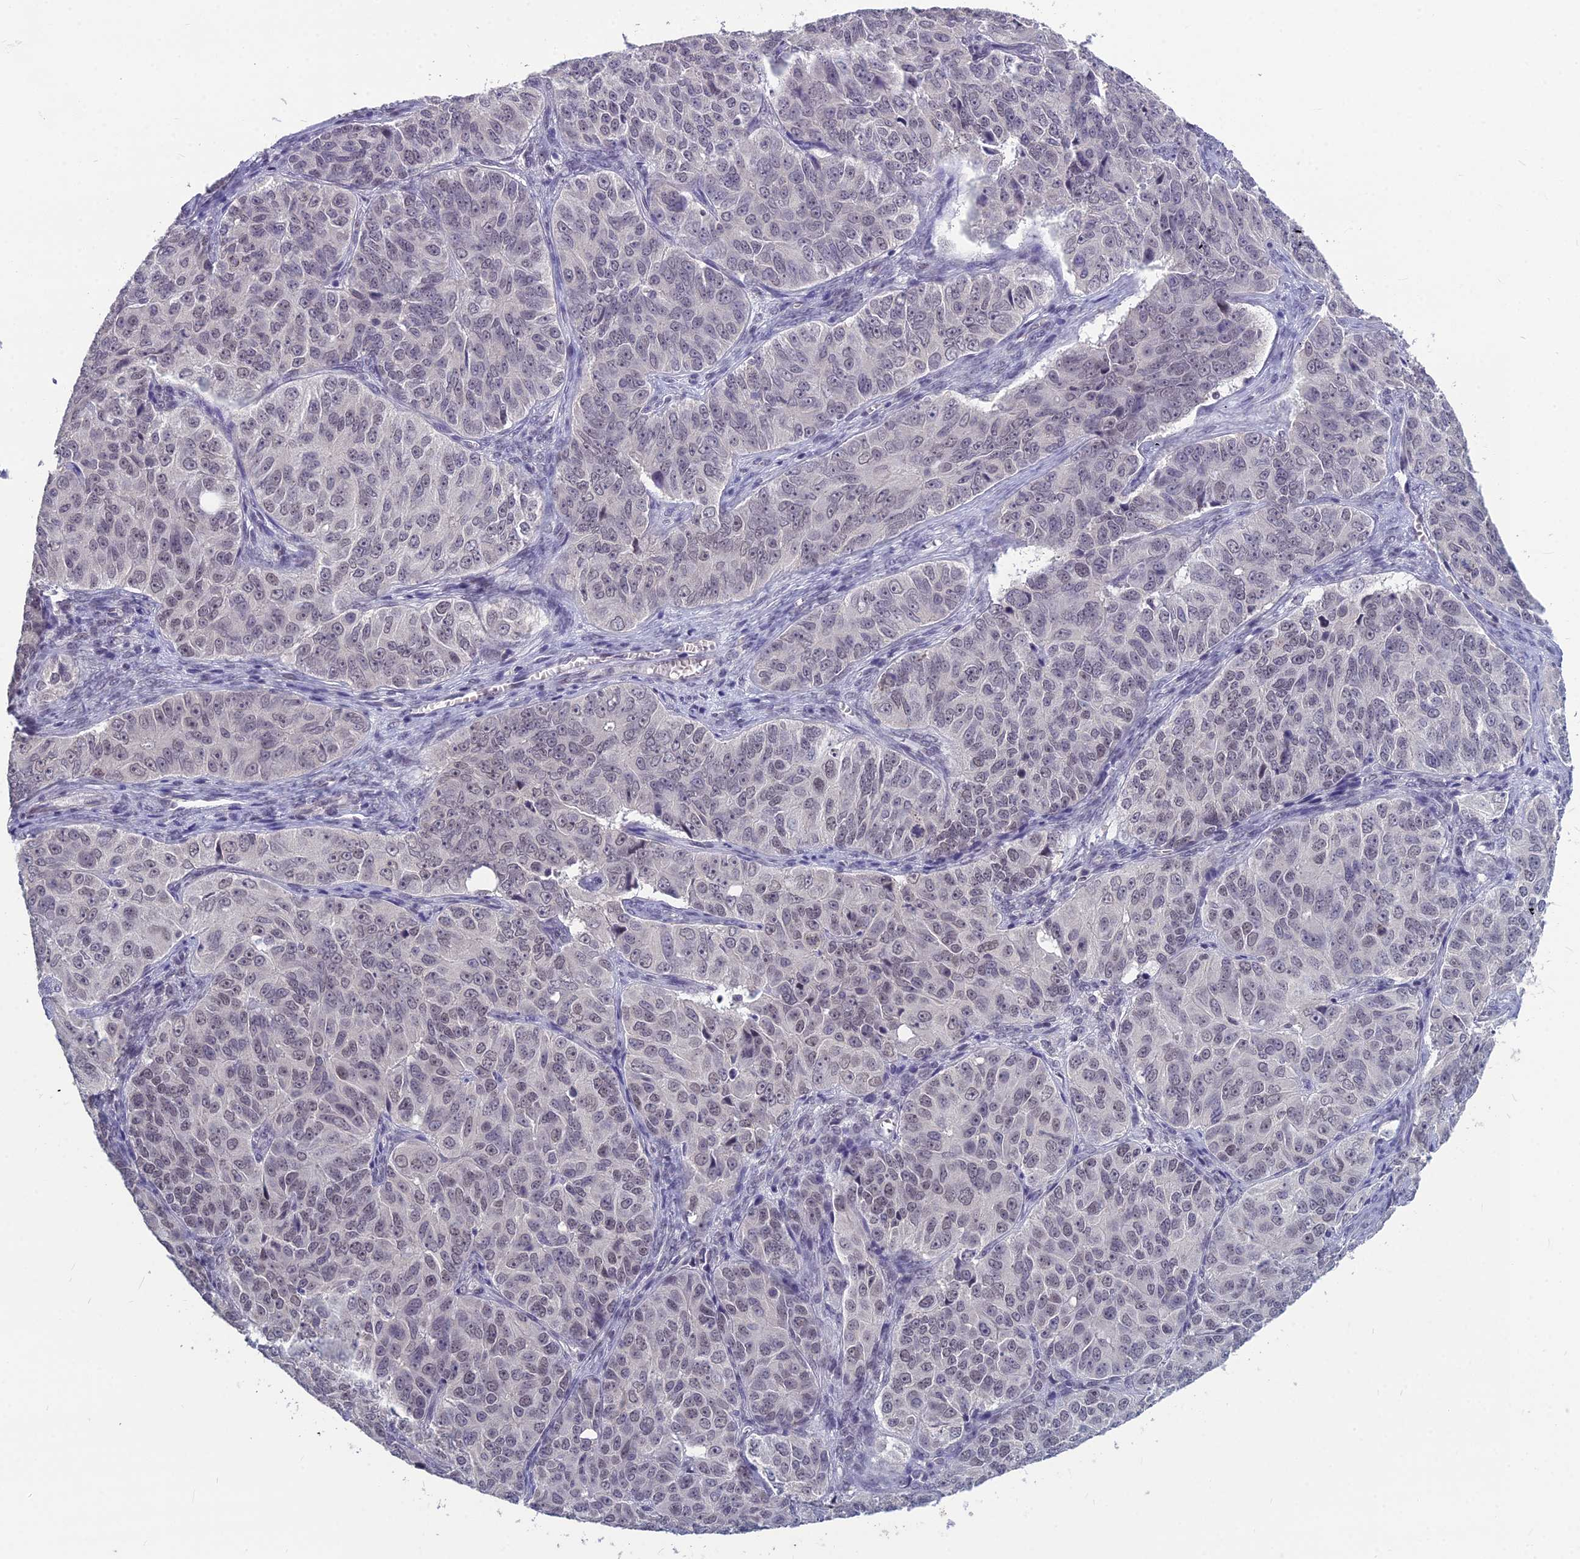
{"staining": {"intensity": "negative", "quantity": "none", "location": "none"}, "tissue": "ovarian cancer", "cell_type": "Tumor cells", "image_type": "cancer", "snomed": [{"axis": "morphology", "description": "Carcinoma, endometroid"}, {"axis": "topography", "description": "Ovary"}], "caption": "The micrograph exhibits no staining of tumor cells in ovarian cancer (endometroid carcinoma). (Brightfield microscopy of DAB immunohistochemistry at high magnification).", "gene": "KAT7", "patient": {"sex": "female", "age": 51}}